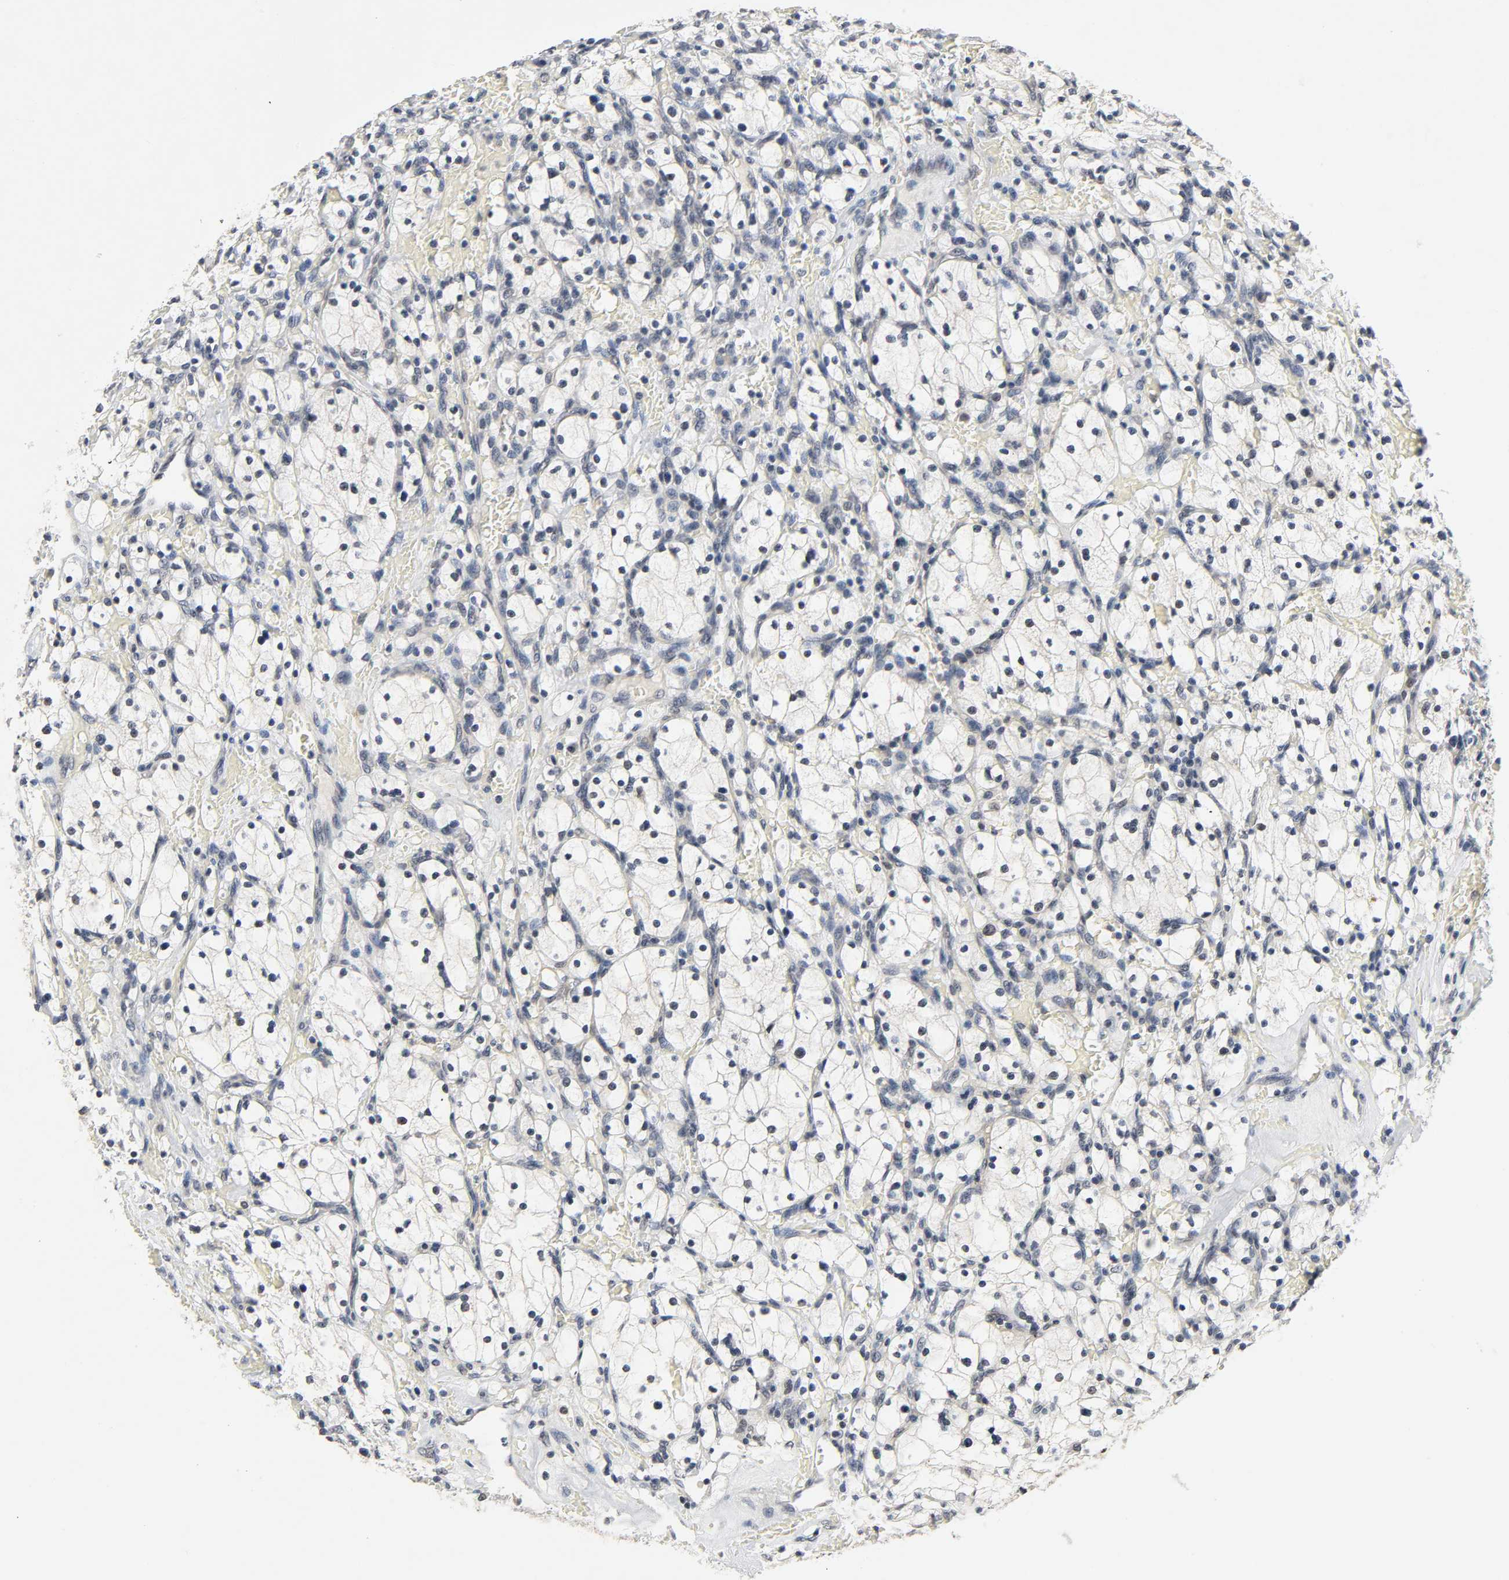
{"staining": {"intensity": "negative", "quantity": "none", "location": "none"}, "tissue": "renal cancer", "cell_type": "Tumor cells", "image_type": "cancer", "snomed": [{"axis": "morphology", "description": "Adenocarcinoma, NOS"}, {"axis": "topography", "description": "Kidney"}], "caption": "Adenocarcinoma (renal) was stained to show a protein in brown. There is no significant expression in tumor cells. The staining is performed using DAB (3,3'-diaminobenzidine) brown chromogen with nuclei counter-stained in using hematoxylin.", "gene": "MAPKAPK5", "patient": {"sex": "female", "age": 83}}